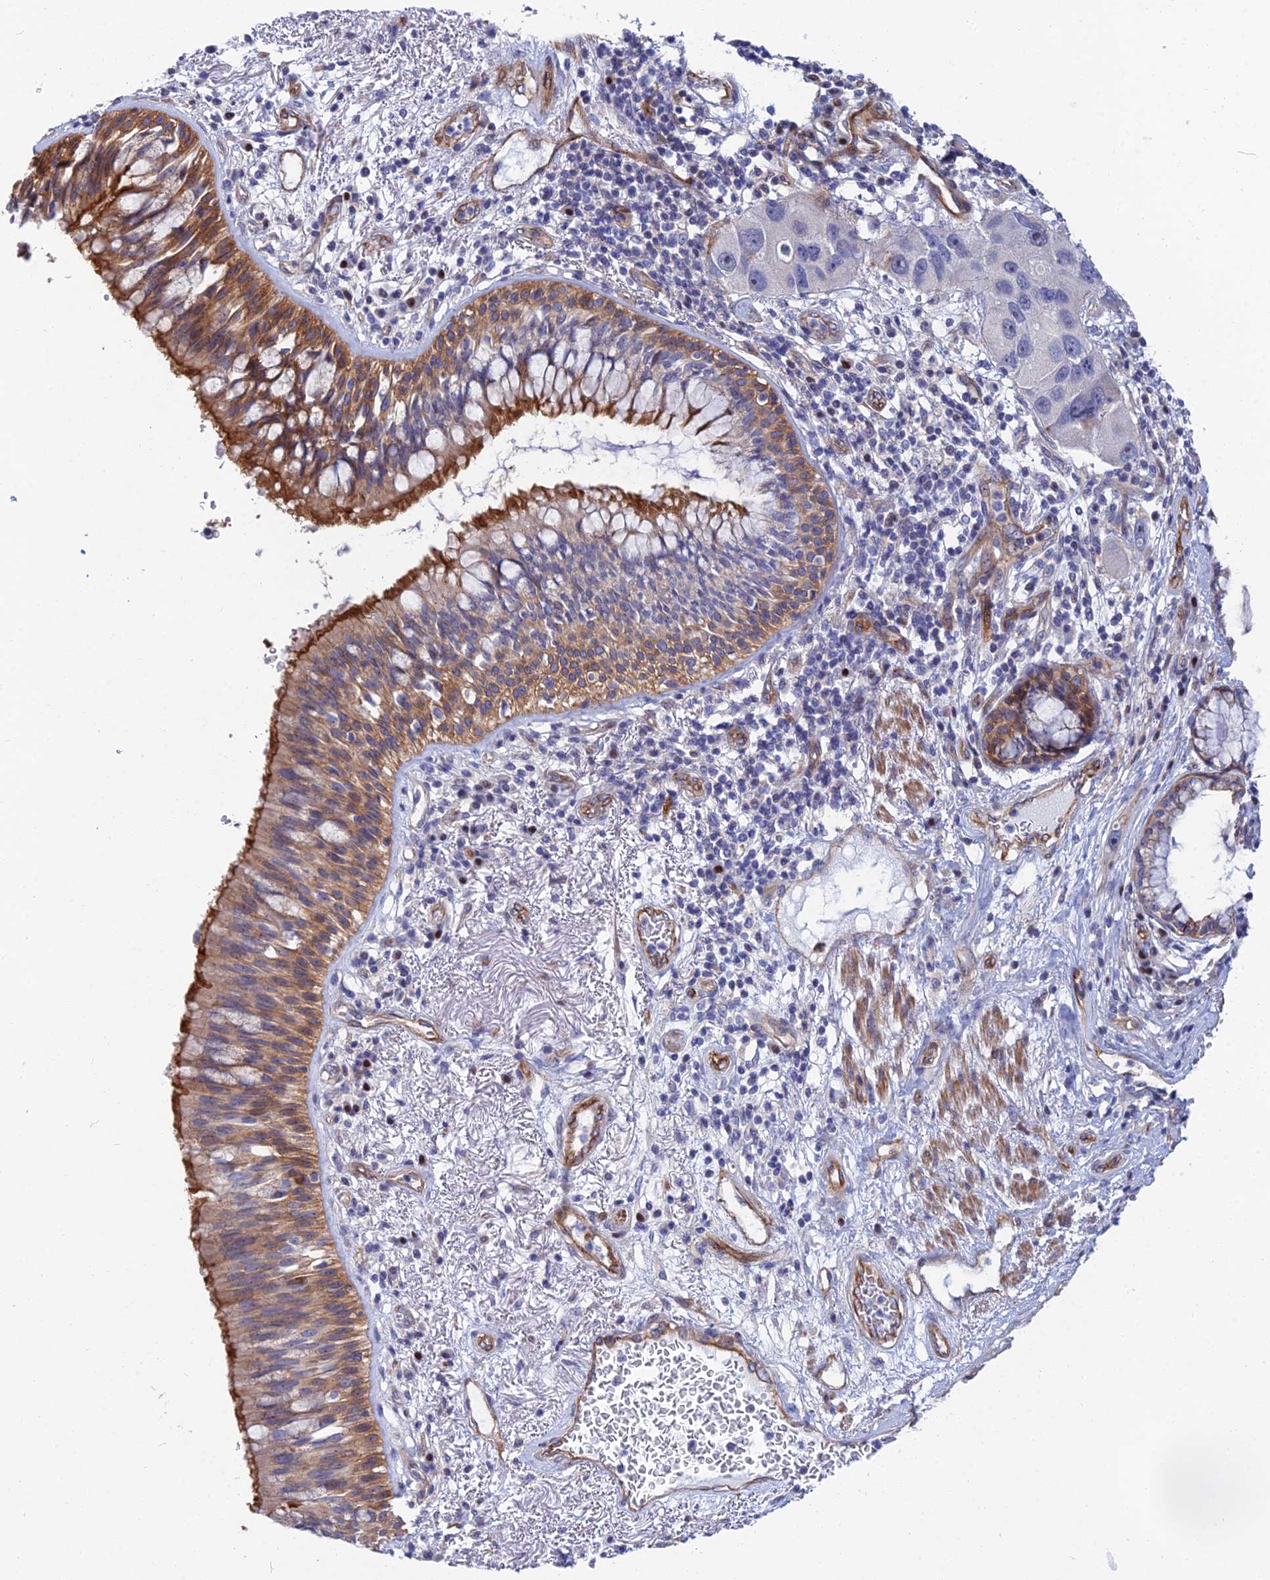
{"staining": {"intensity": "moderate", "quantity": "25%-75%", "location": "cytoplasmic/membranous"}, "tissue": "bronchus", "cell_type": "Respiratory epithelial cells", "image_type": "normal", "snomed": [{"axis": "morphology", "description": "Normal tissue, NOS"}, {"axis": "morphology", "description": "Adenocarcinoma, NOS"}, {"axis": "morphology", "description": "Adenocarcinoma, metastatic, NOS"}, {"axis": "topography", "description": "Lymph node"}, {"axis": "topography", "description": "Bronchus"}, {"axis": "topography", "description": "Lung"}], "caption": "Protein staining shows moderate cytoplasmic/membranous expression in about 25%-75% of respiratory epithelial cells in benign bronchus.", "gene": "TRIM43B", "patient": {"sex": "female", "age": 54}}